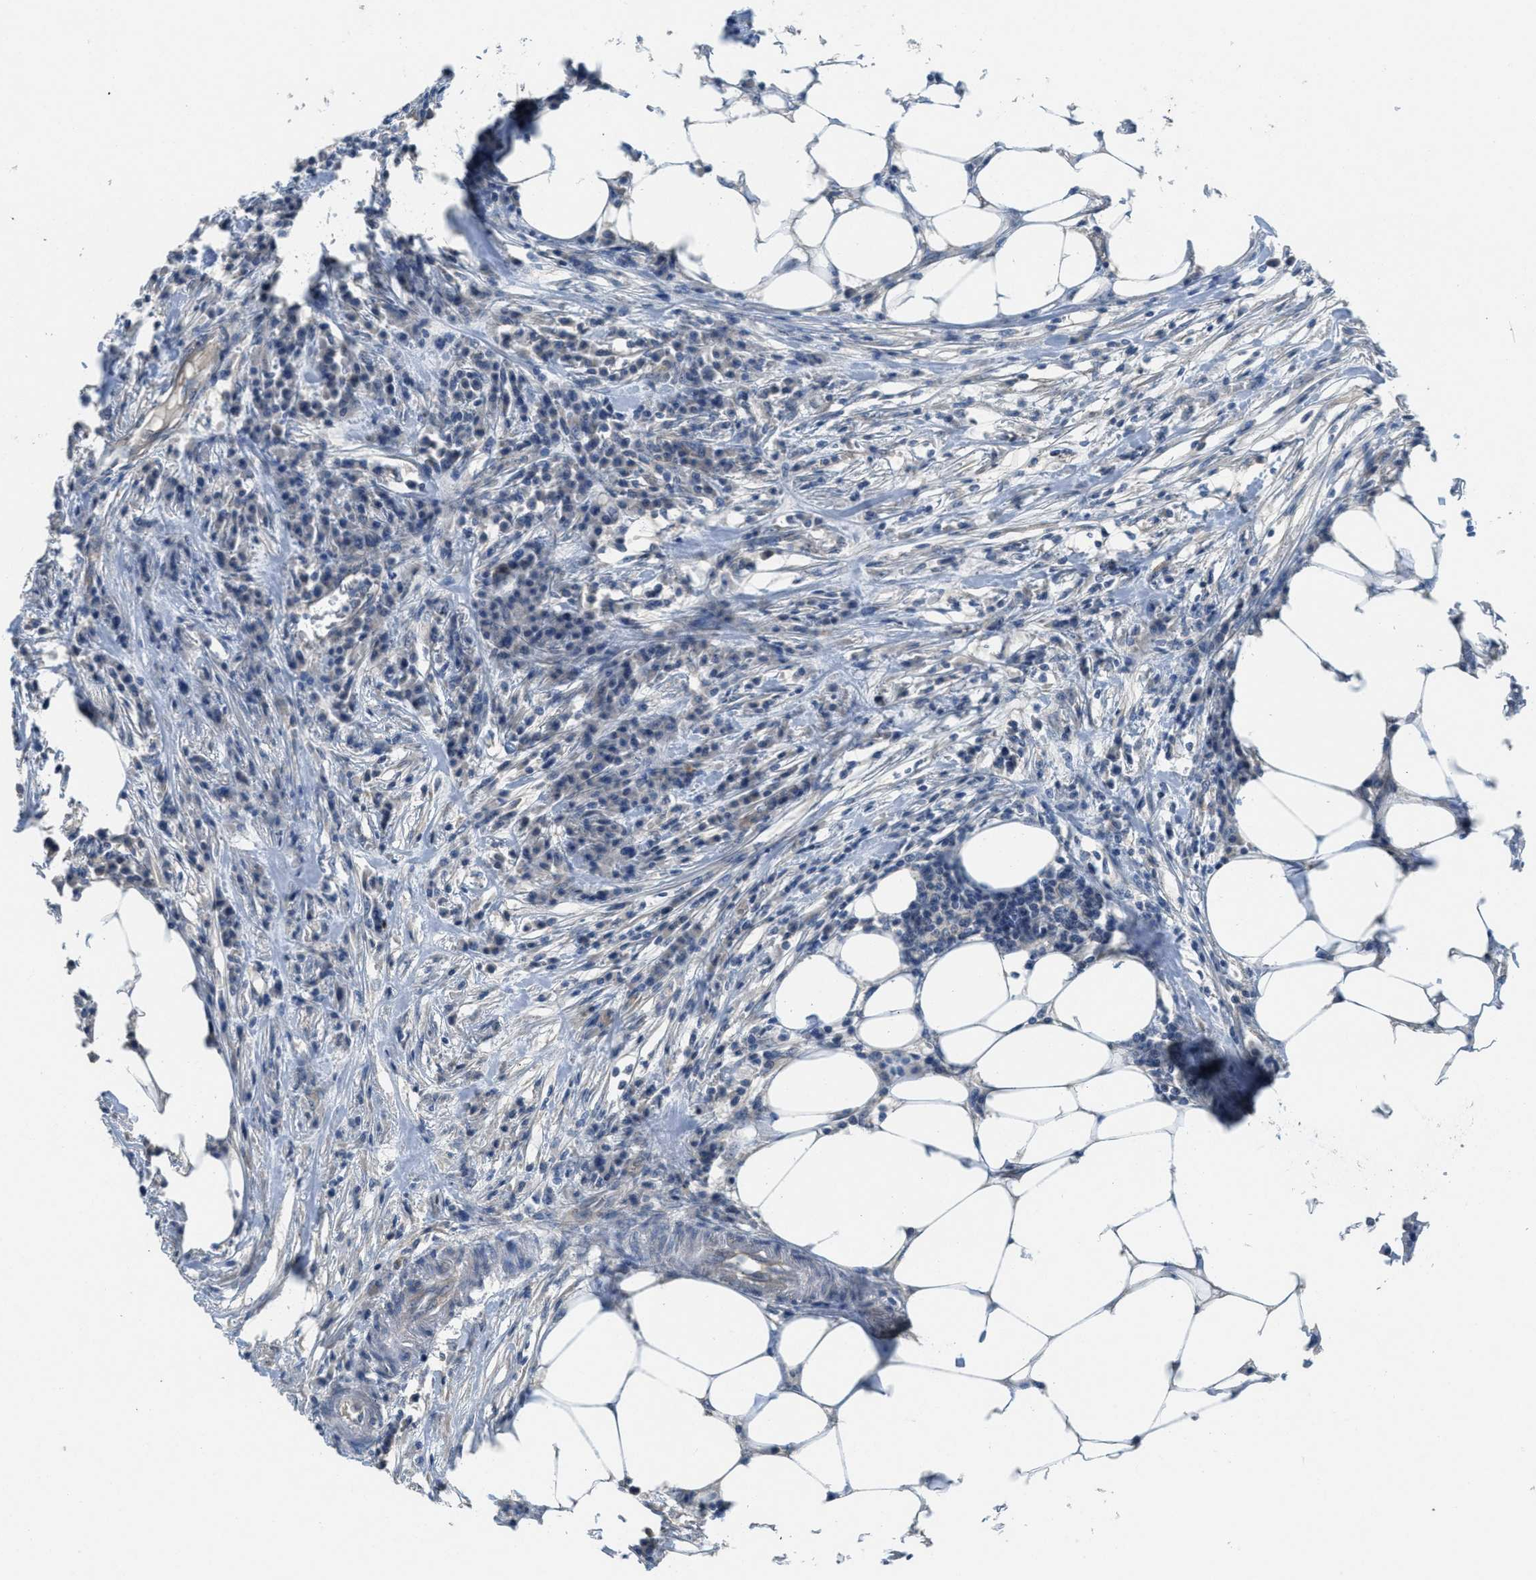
{"staining": {"intensity": "negative", "quantity": "none", "location": "none"}, "tissue": "colorectal cancer", "cell_type": "Tumor cells", "image_type": "cancer", "snomed": [{"axis": "morphology", "description": "Adenocarcinoma, NOS"}, {"axis": "topography", "description": "Colon"}], "caption": "Tumor cells are negative for protein expression in human adenocarcinoma (colorectal).", "gene": "ZFYVE9", "patient": {"sex": "male", "age": 71}}